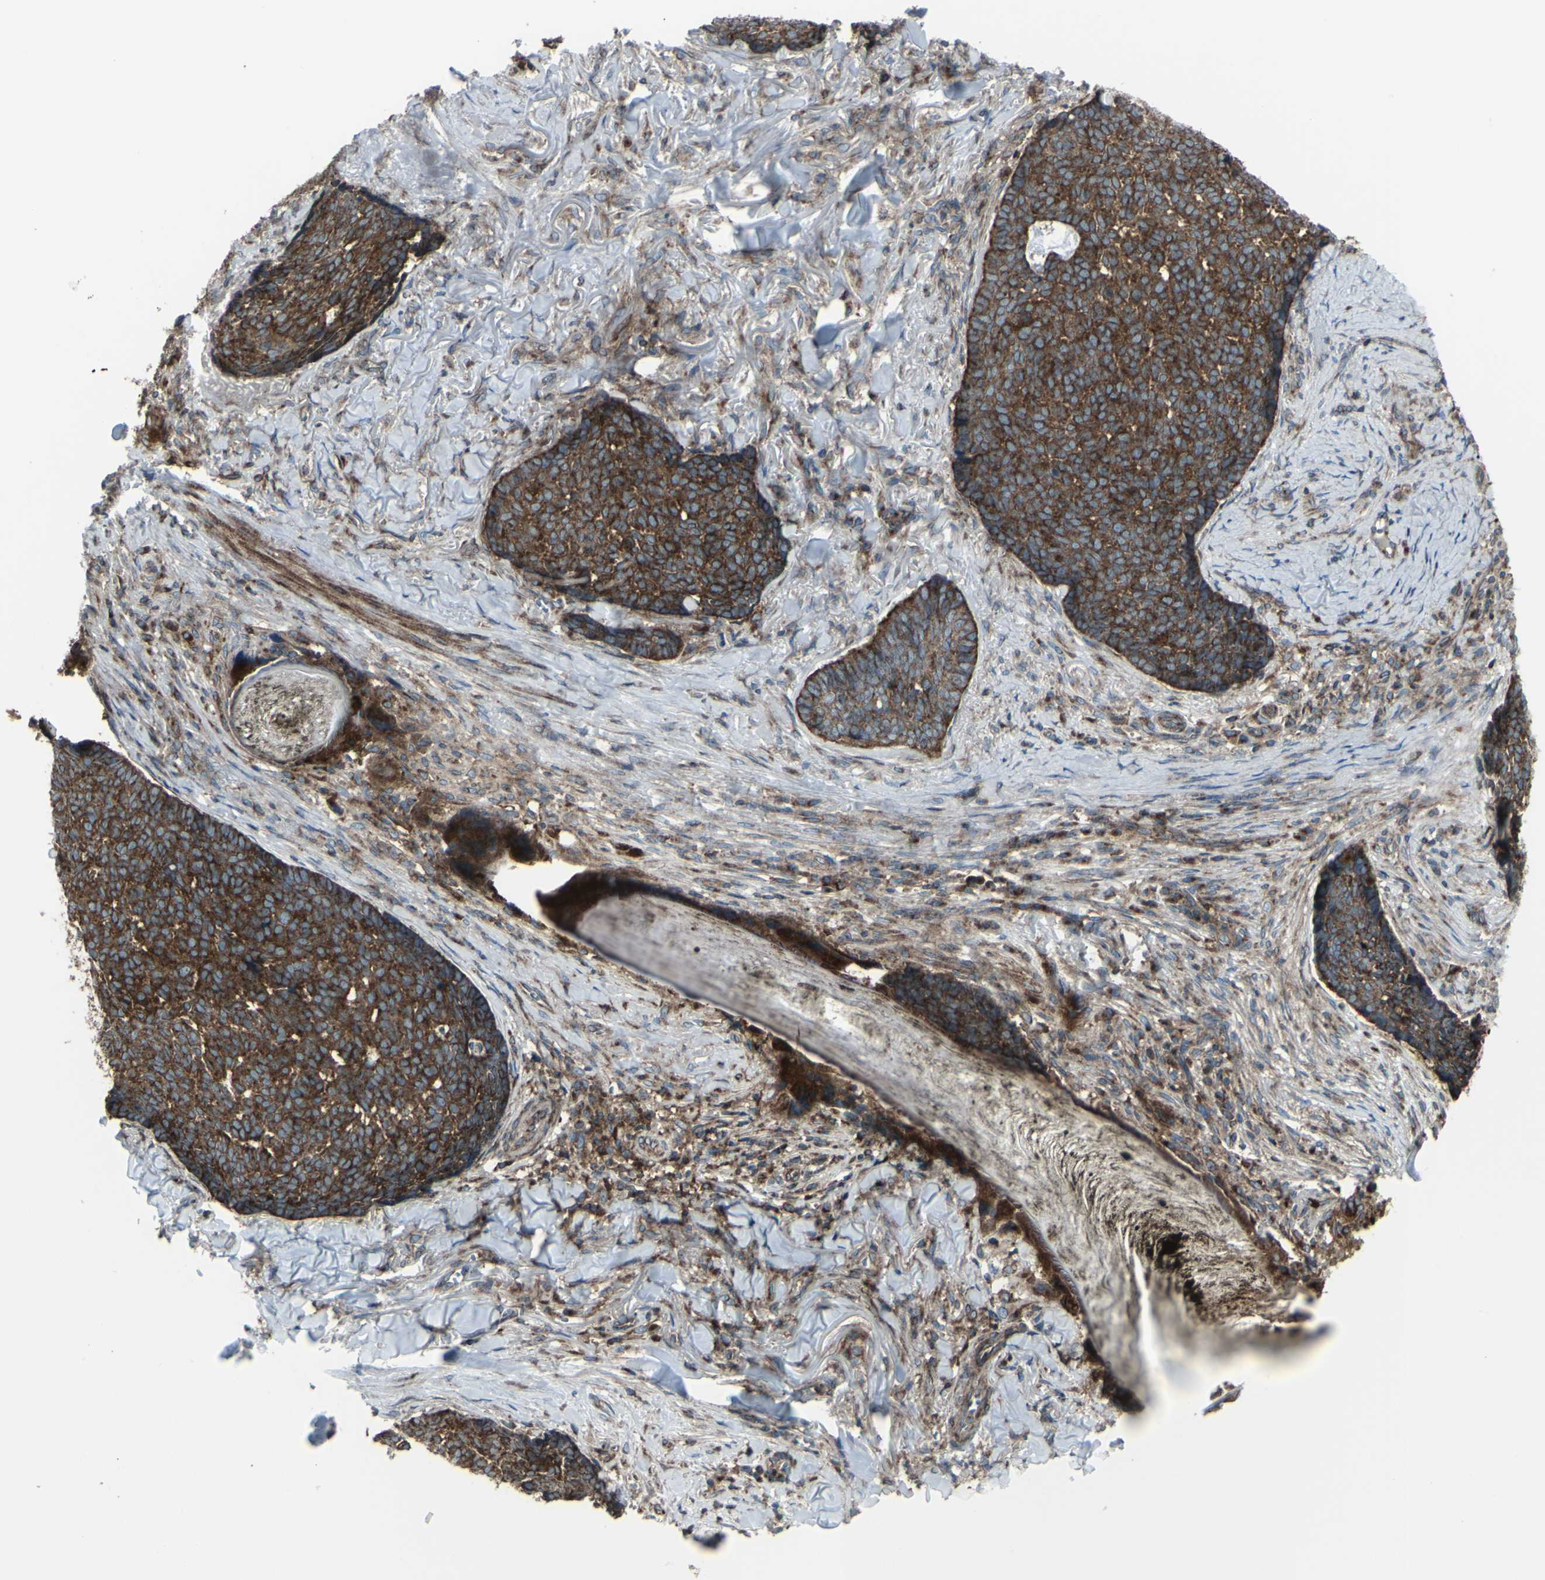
{"staining": {"intensity": "strong", "quantity": ">75%", "location": "cytoplasmic/membranous"}, "tissue": "skin cancer", "cell_type": "Tumor cells", "image_type": "cancer", "snomed": [{"axis": "morphology", "description": "Basal cell carcinoma"}, {"axis": "topography", "description": "Skin"}], "caption": "Immunohistochemistry (IHC) image of neoplastic tissue: skin cancer (basal cell carcinoma) stained using IHC shows high levels of strong protein expression localized specifically in the cytoplasmic/membranous of tumor cells, appearing as a cytoplasmic/membranous brown color.", "gene": "NAPA", "patient": {"sex": "male", "age": 84}}